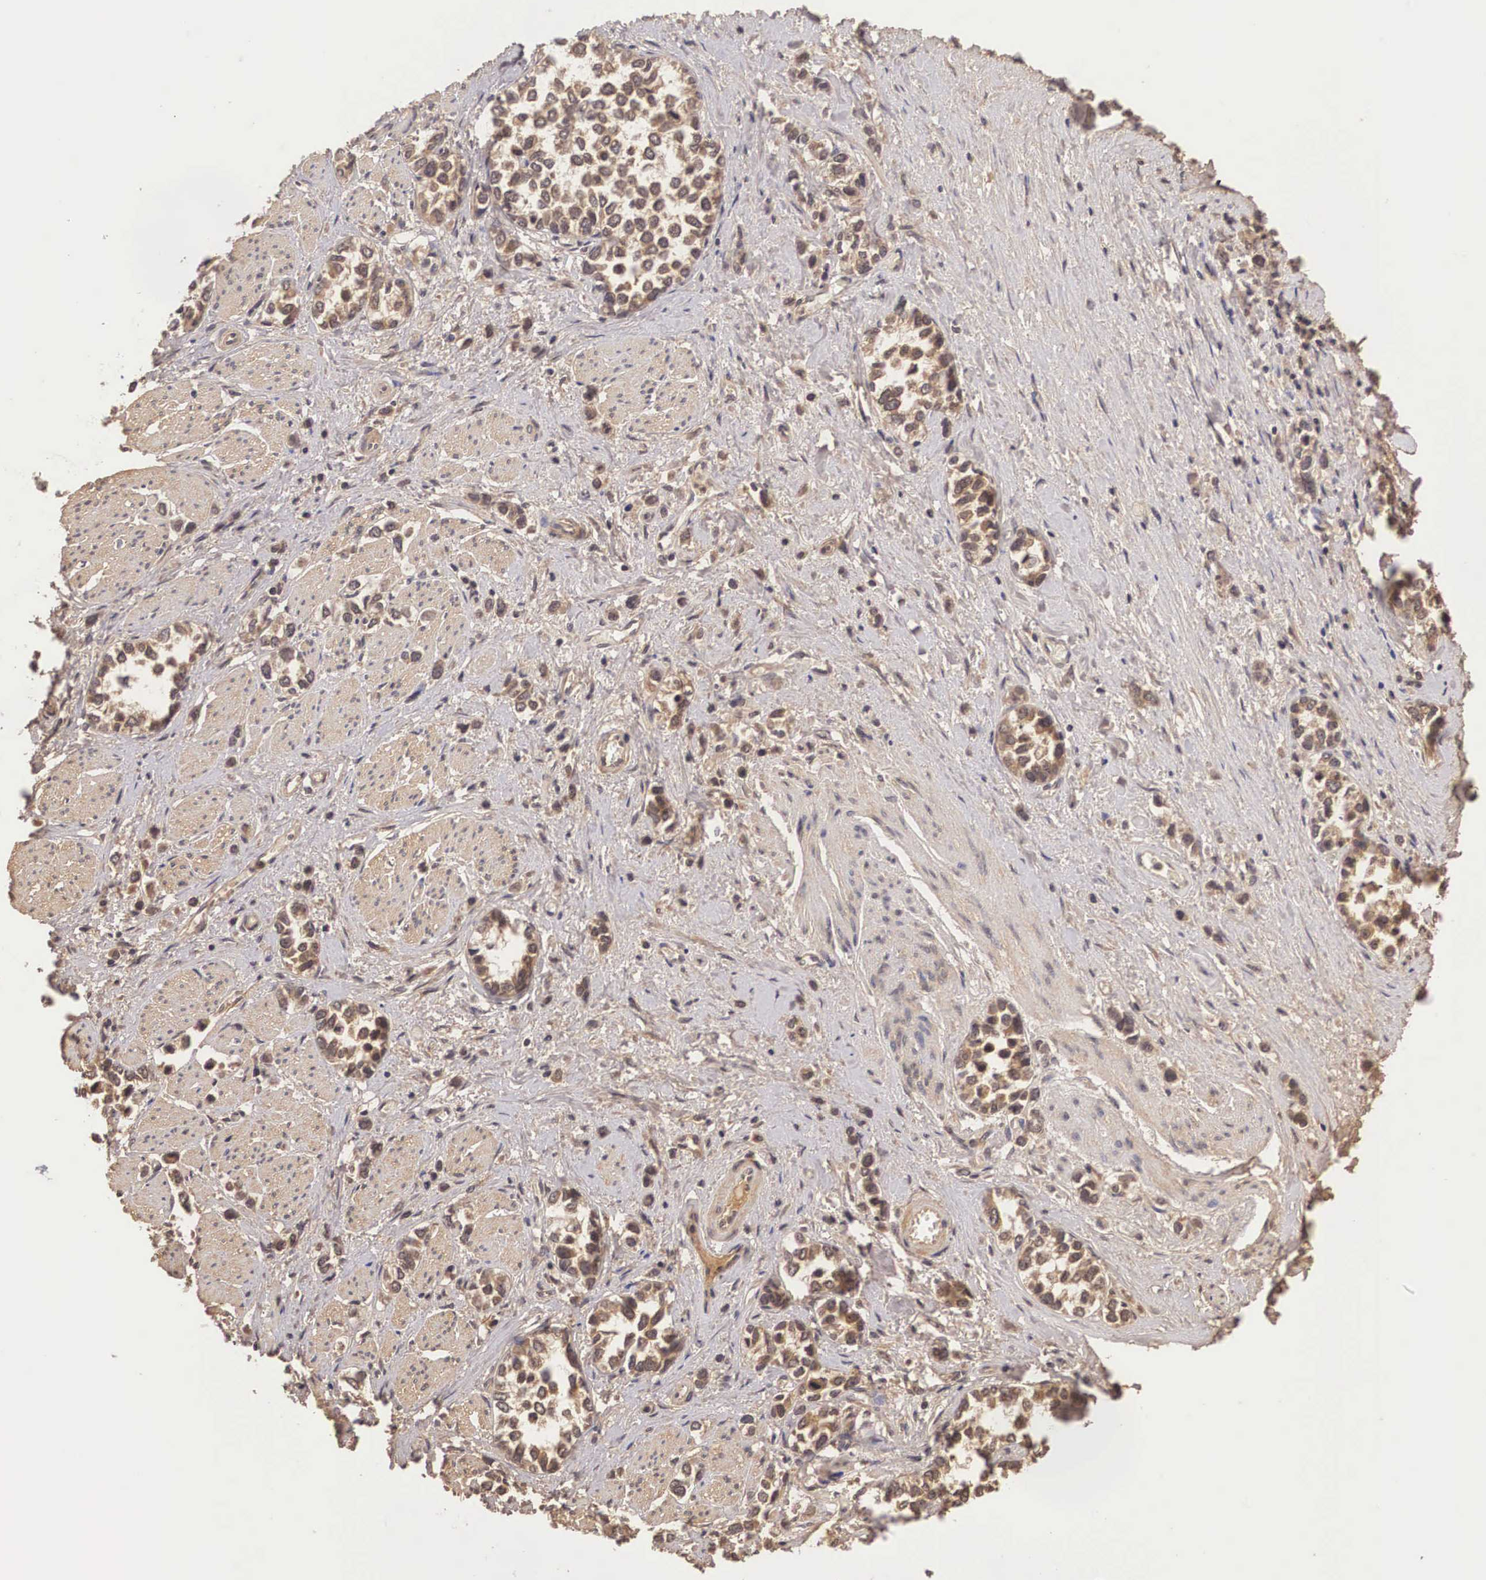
{"staining": {"intensity": "moderate", "quantity": ">75%", "location": "cytoplasmic/membranous"}, "tissue": "stomach cancer", "cell_type": "Tumor cells", "image_type": "cancer", "snomed": [{"axis": "morphology", "description": "Adenocarcinoma, NOS"}, {"axis": "topography", "description": "Stomach, upper"}], "caption": "Stomach adenocarcinoma tissue exhibits moderate cytoplasmic/membranous positivity in about >75% of tumor cells, visualized by immunohistochemistry.", "gene": "BCL6", "patient": {"sex": "male", "age": 76}}